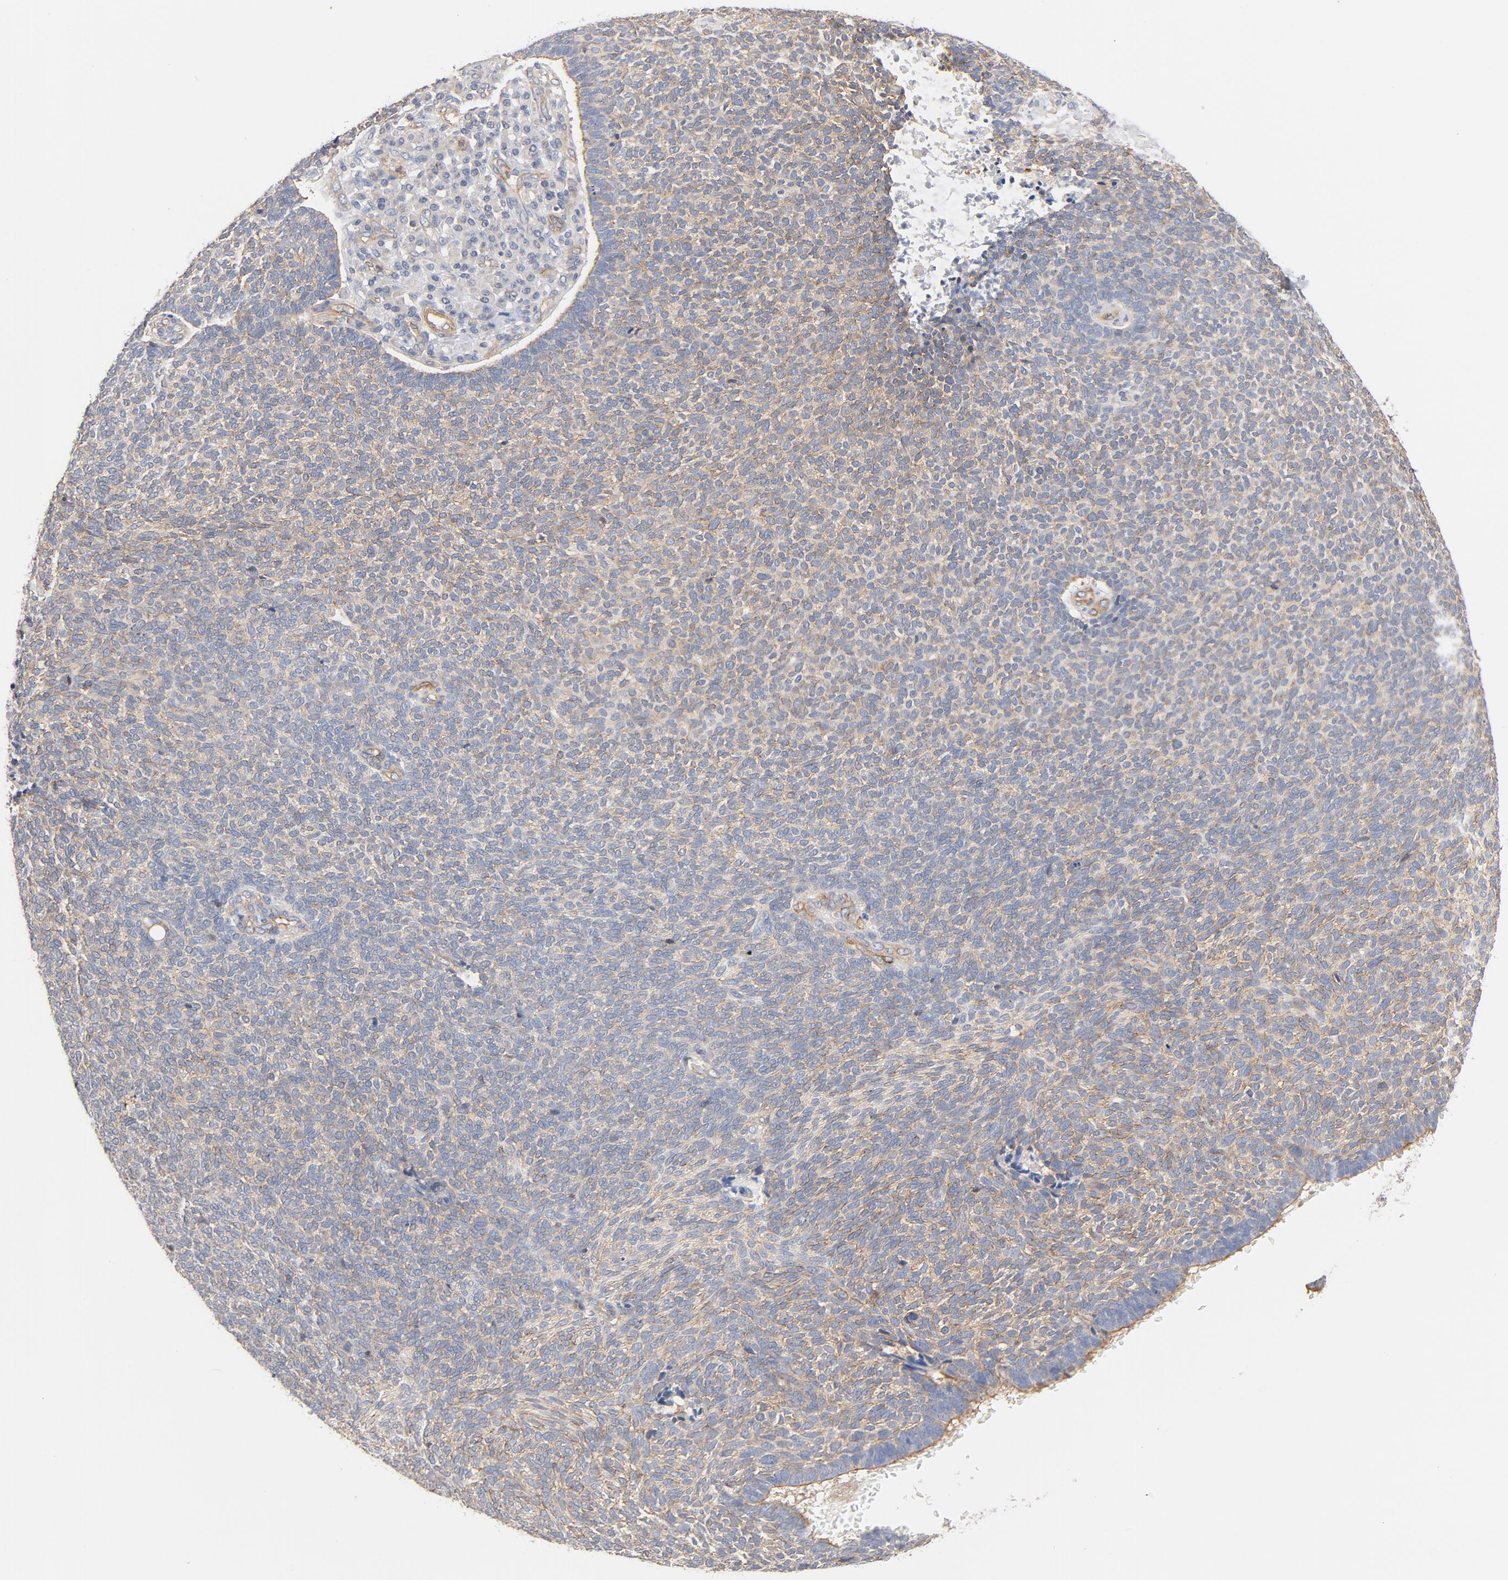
{"staining": {"intensity": "moderate", "quantity": ">75%", "location": "cytoplasmic/membranous"}, "tissue": "skin cancer", "cell_type": "Tumor cells", "image_type": "cancer", "snomed": [{"axis": "morphology", "description": "Basal cell carcinoma"}, {"axis": "topography", "description": "Skin"}], "caption": "The image shows a brown stain indicating the presence of a protein in the cytoplasmic/membranous of tumor cells in skin basal cell carcinoma.", "gene": "STRN3", "patient": {"sex": "male", "age": 87}}